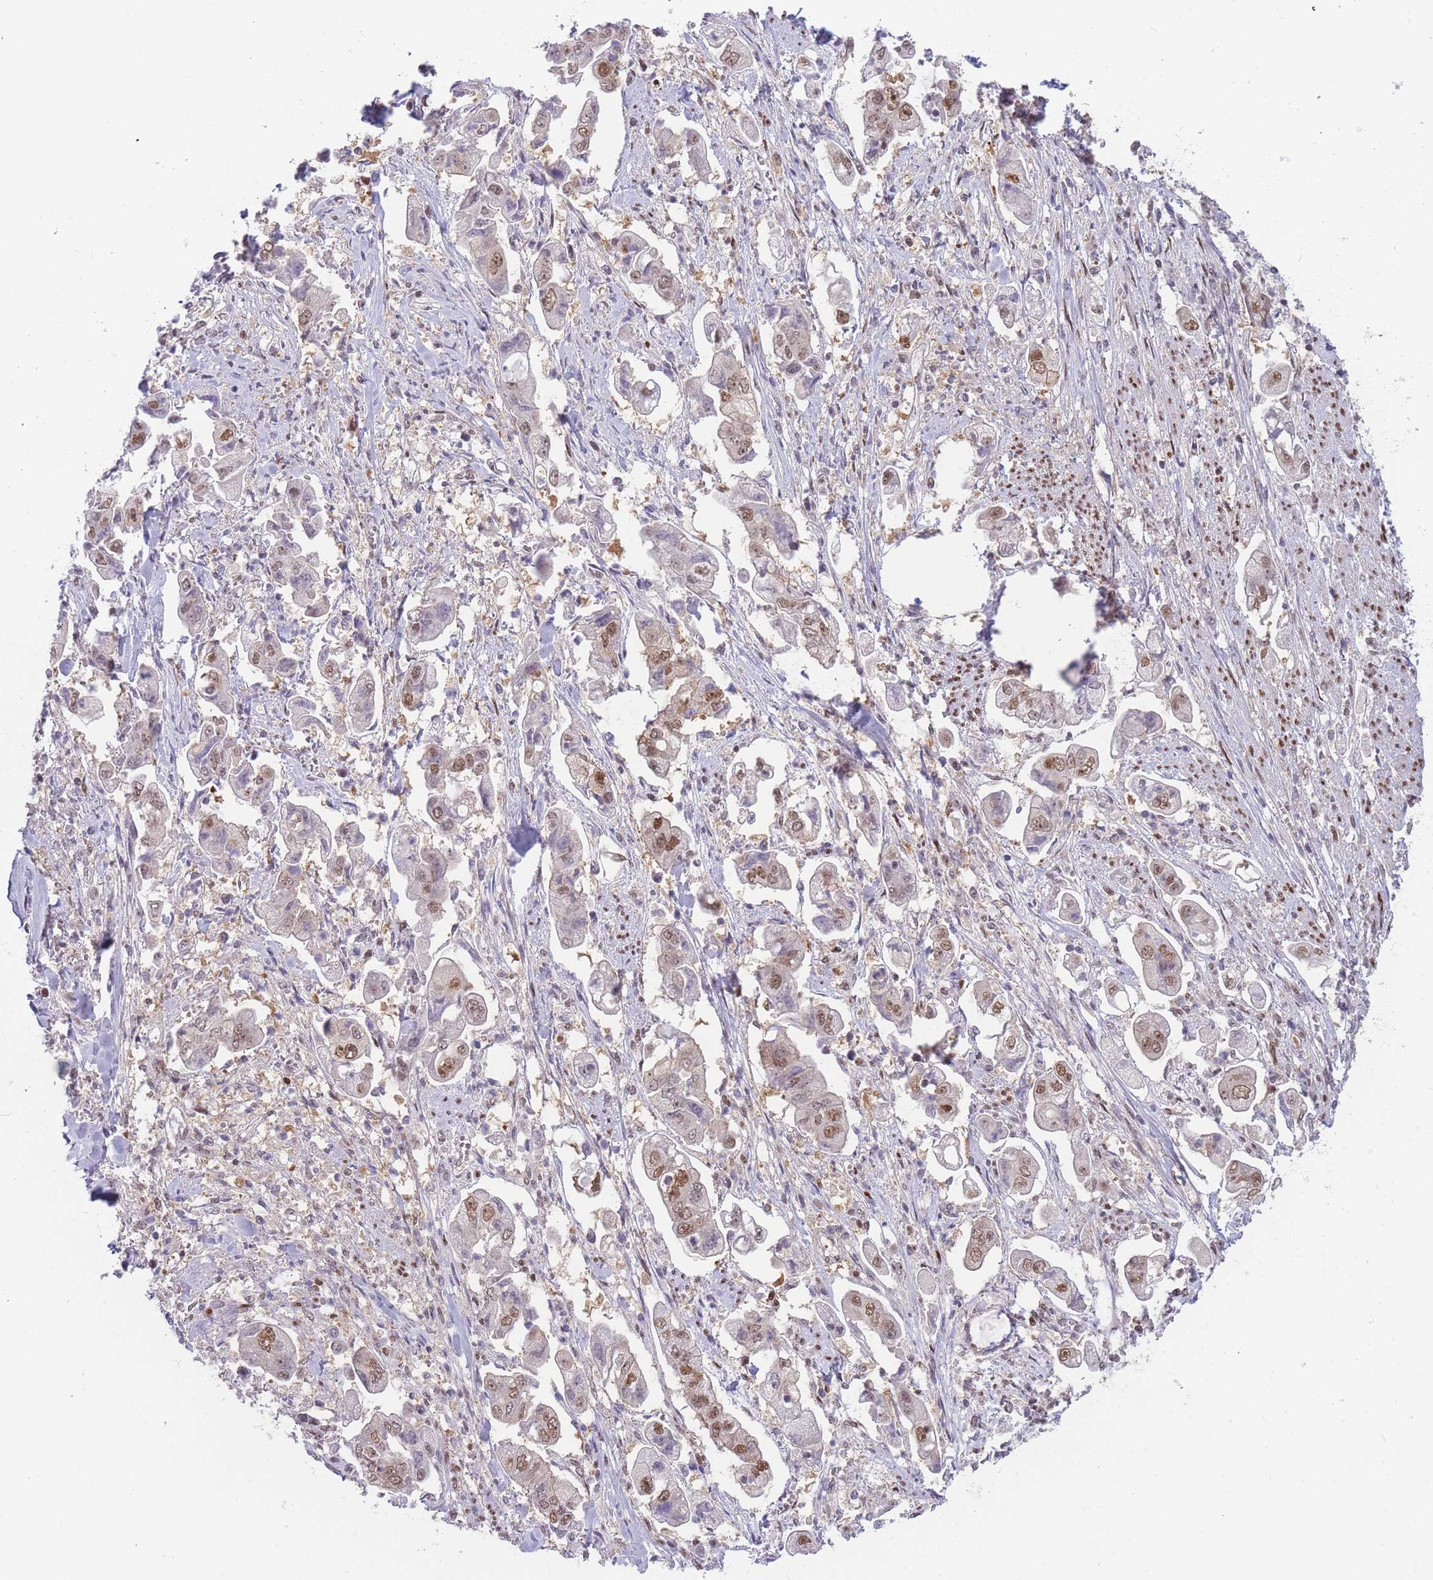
{"staining": {"intensity": "moderate", "quantity": ">75%", "location": "nuclear"}, "tissue": "stomach cancer", "cell_type": "Tumor cells", "image_type": "cancer", "snomed": [{"axis": "morphology", "description": "Adenocarcinoma, NOS"}, {"axis": "topography", "description": "Stomach"}], "caption": "The photomicrograph reveals staining of adenocarcinoma (stomach), revealing moderate nuclear protein expression (brown color) within tumor cells.", "gene": "DEAF1", "patient": {"sex": "male", "age": 62}}